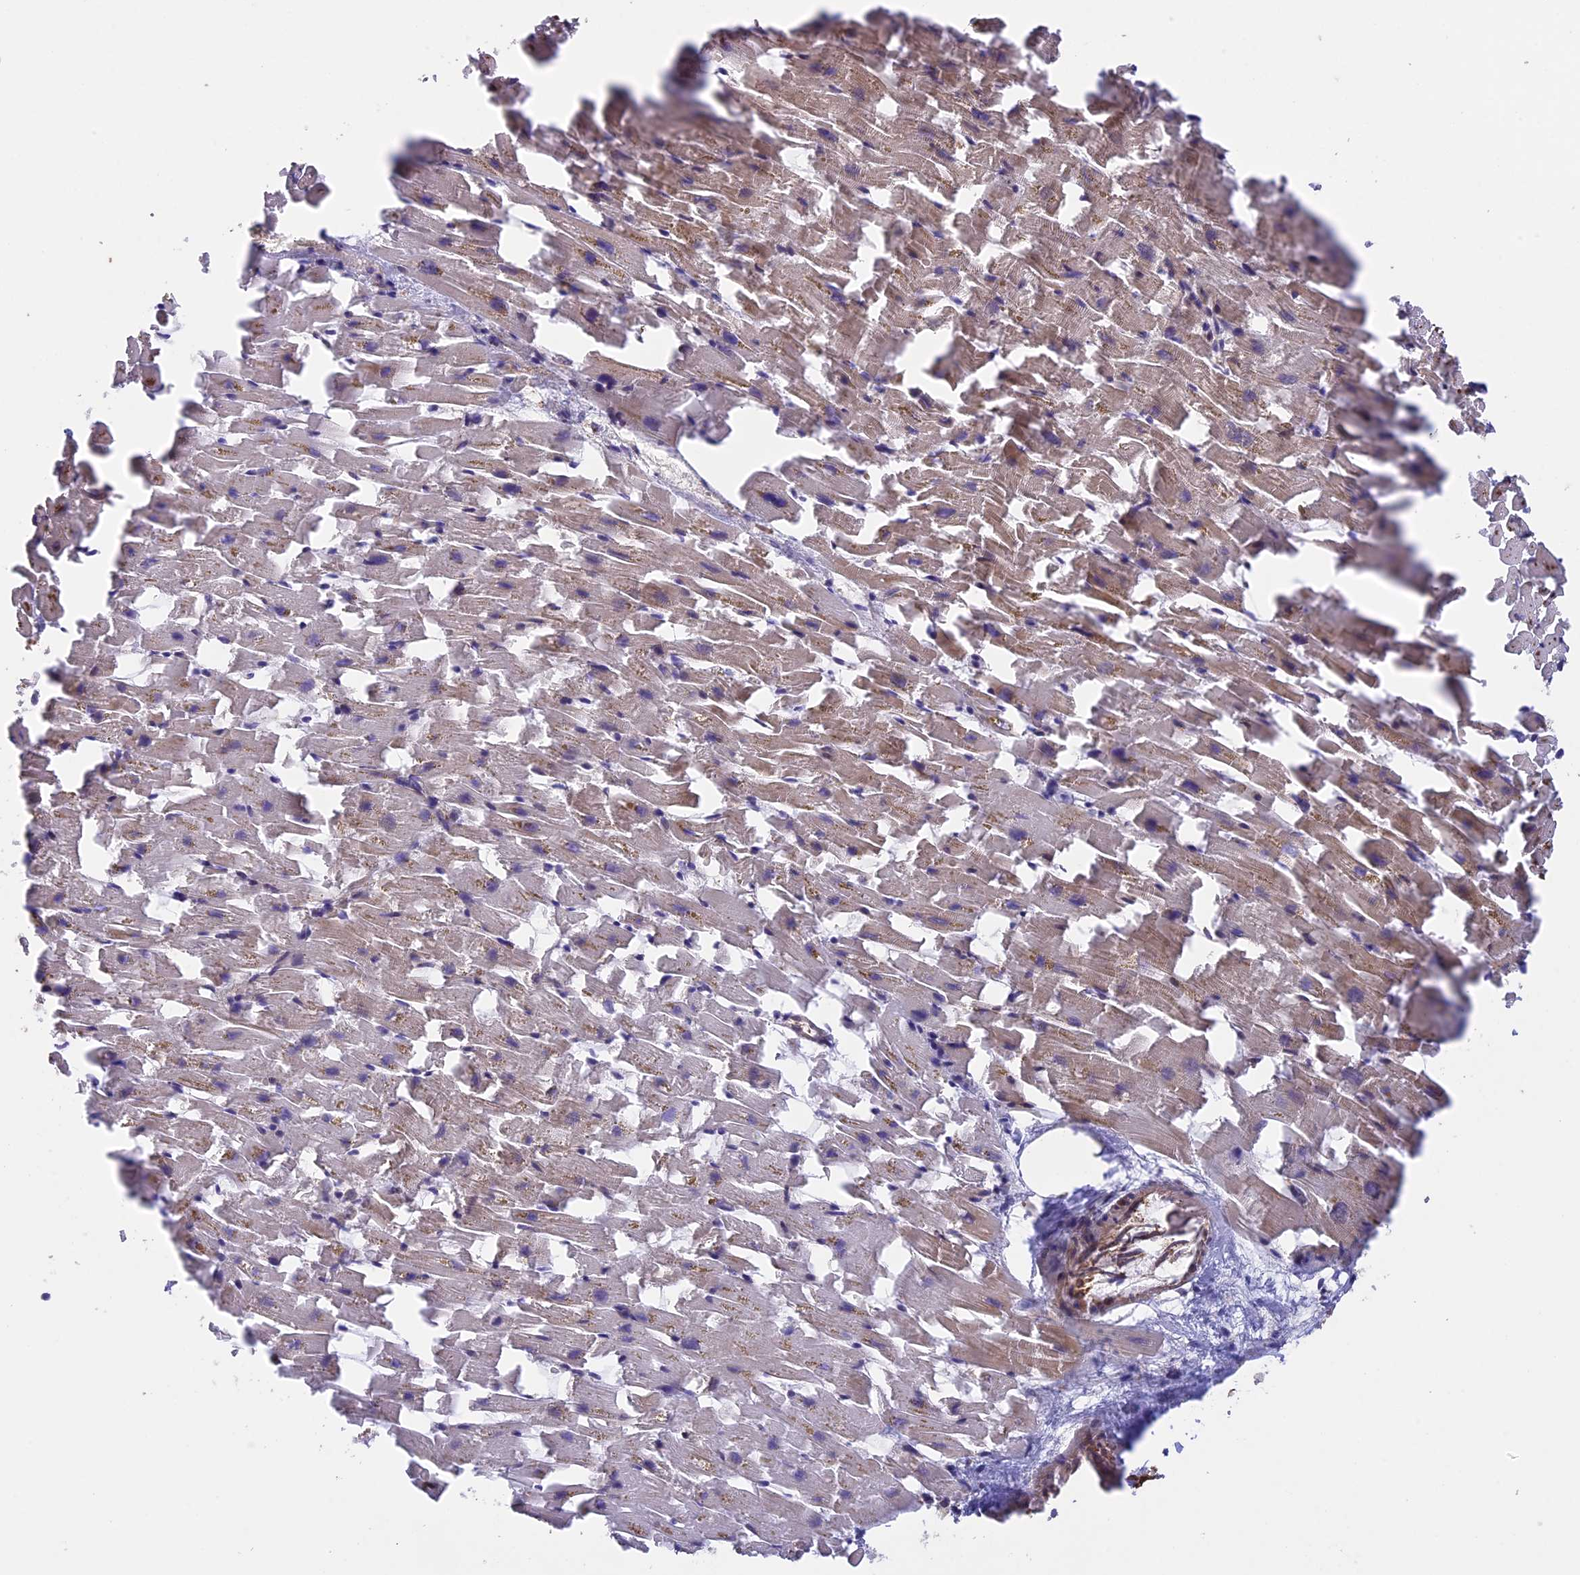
{"staining": {"intensity": "weak", "quantity": ">75%", "location": "cytoplasmic/membranous"}, "tissue": "heart muscle", "cell_type": "Cardiomyocytes", "image_type": "normal", "snomed": [{"axis": "morphology", "description": "Normal tissue, NOS"}, {"axis": "topography", "description": "Heart"}], "caption": "IHC of normal heart muscle exhibits low levels of weak cytoplasmic/membranous staining in about >75% of cardiomyocytes.", "gene": "GAS8", "patient": {"sex": "female", "age": 64}}